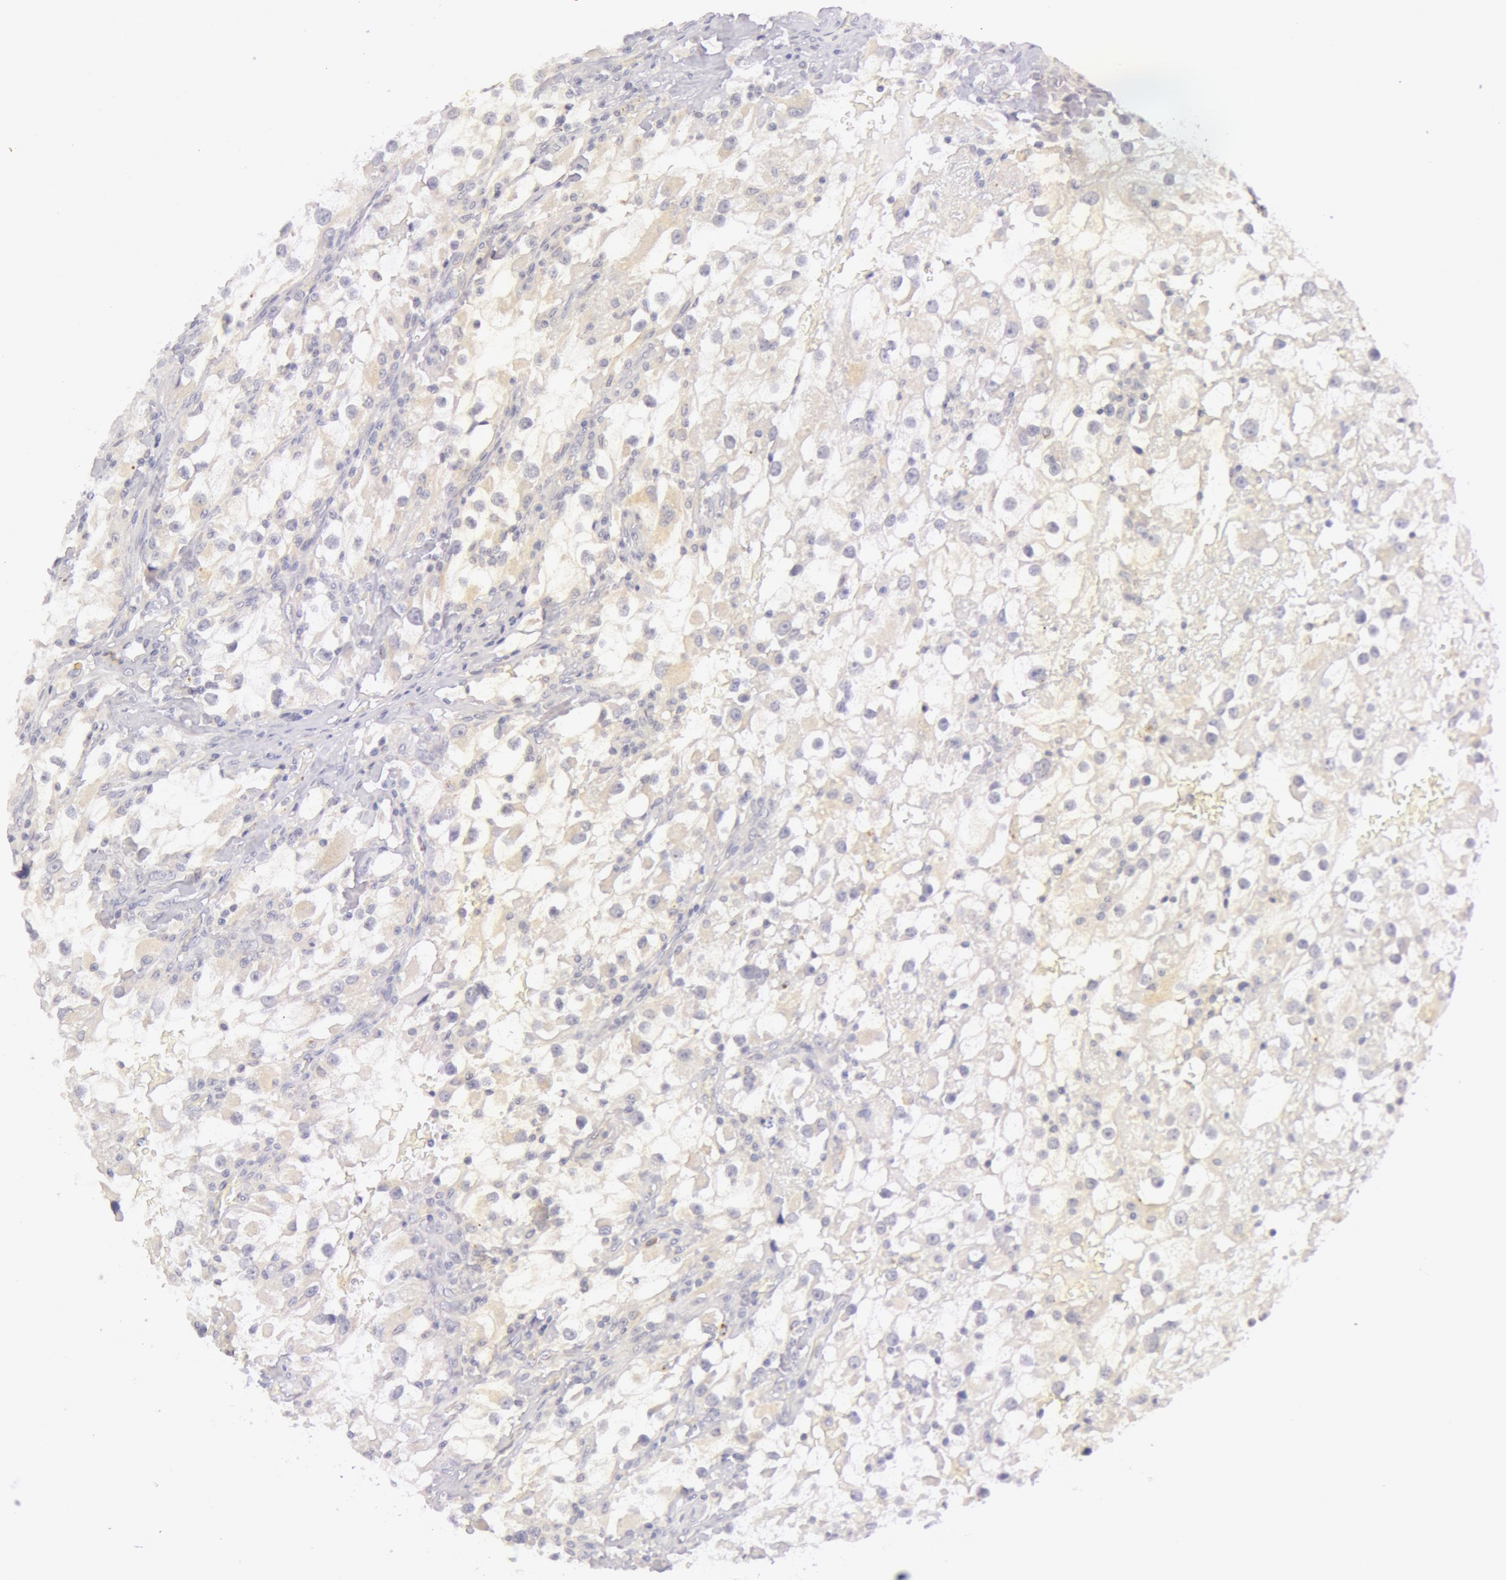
{"staining": {"intensity": "negative", "quantity": "none", "location": "none"}, "tissue": "renal cancer", "cell_type": "Tumor cells", "image_type": "cancer", "snomed": [{"axis": "morphology", "description": "Adenocarcinoma, NOS"}, {"axis": "topography", "description": "Kidney"}], "caption": "High magnification brightfield microscopy of renal cancer stained with DAB (3,3'-diaminobenzidine) (brown) and counterstained with hematoxylin (blue): tumor cells show no significant expression. (Stains: DAB immunohistochemistry with hematoxylin counter stain, Microscopy: brightfield microscopy at high magnification).", "gene": "RBMY1F", "patient": {"sex": "female", "age": 52}}